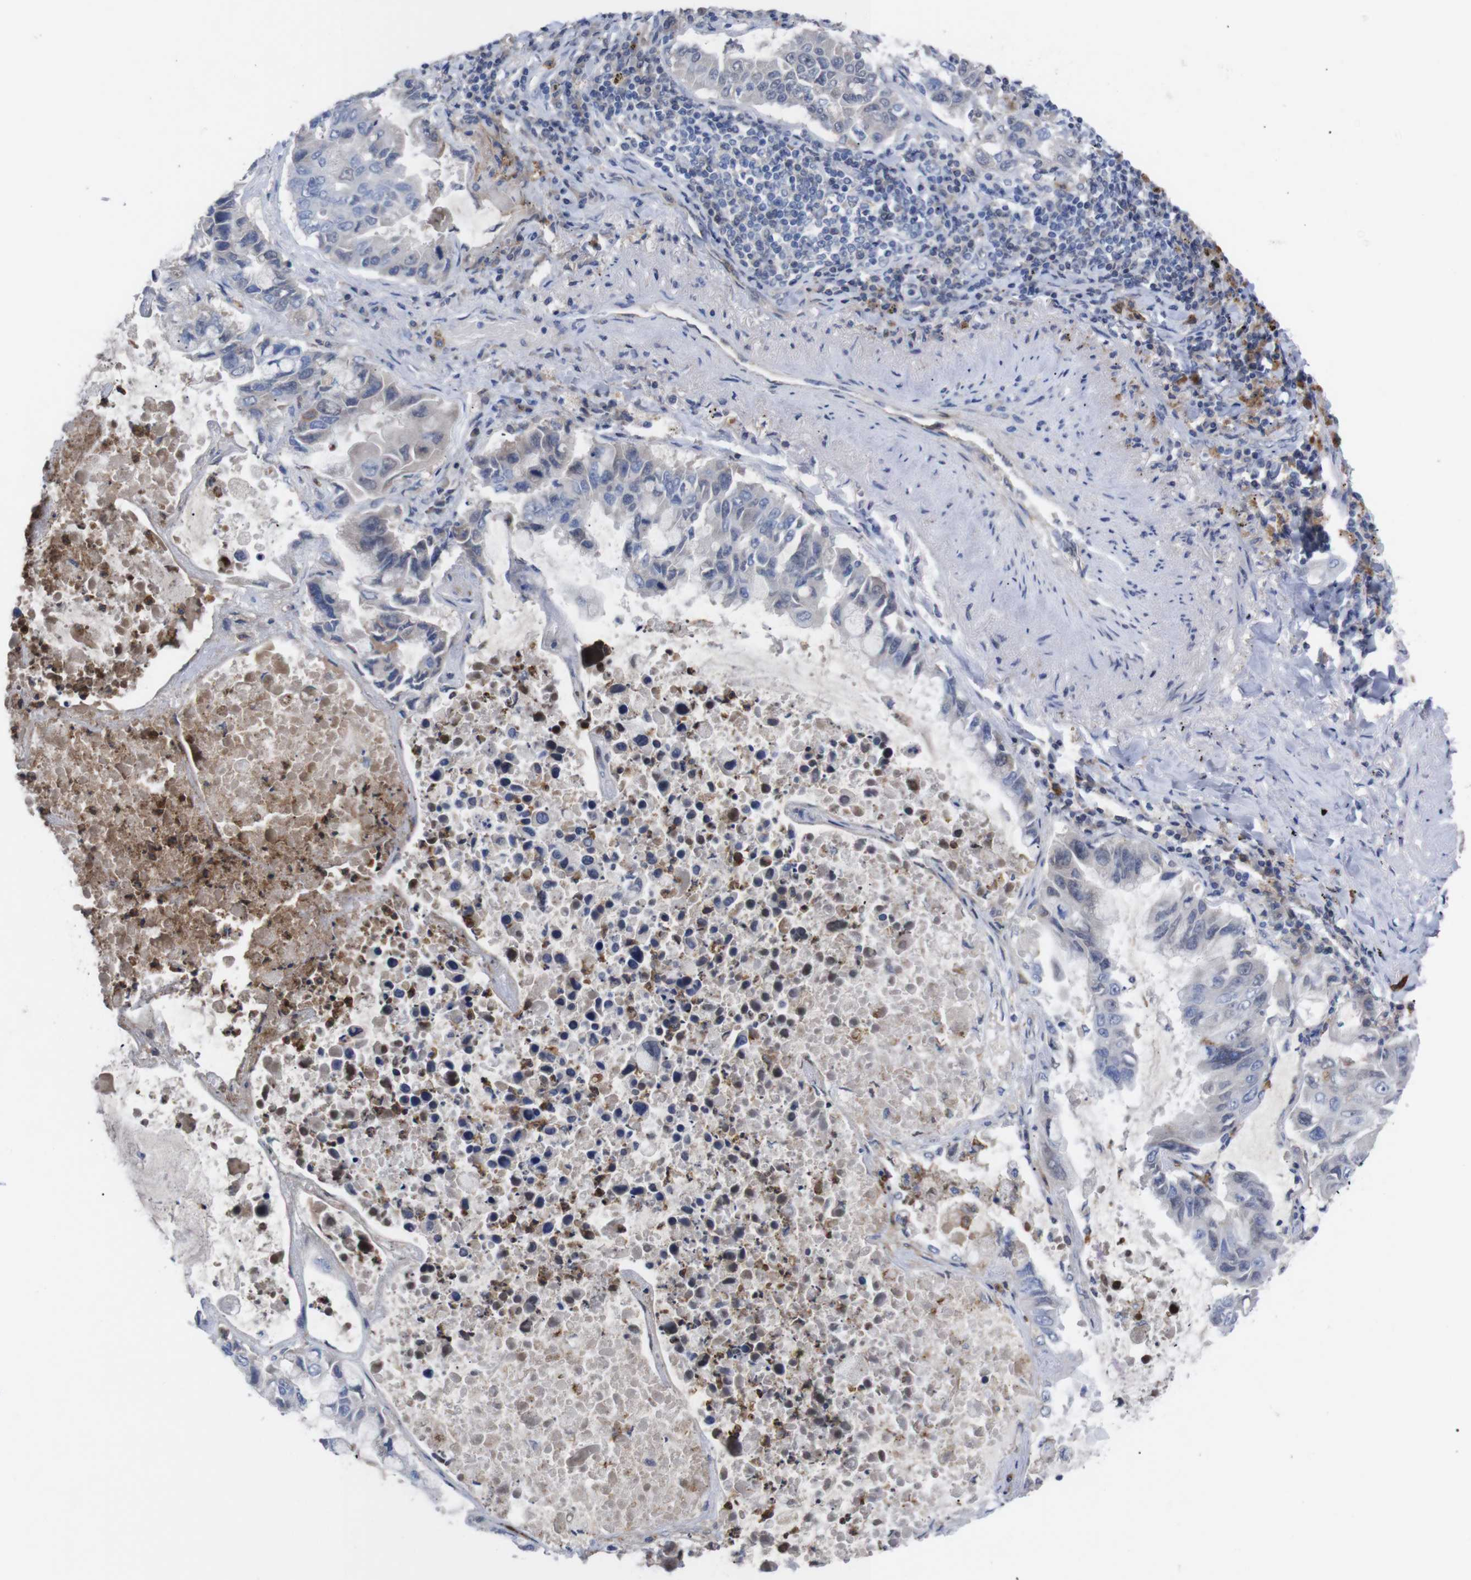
{"staining": {"intensity": "negative", "quantity": "none", "location": "none"}, "tissue": "lung cancer", "cell_type": "Tumor cells", "image_type": "cancer", "snomed": [{"axis": "morphology", "description": "Adenocarcinoma, NOS"}, {"axis": "topography", "description": "Lung"}], "caption": "DAB immunohistochemical staining of adenocarcinoma (lung) displays no significant expression in tumor cells. The staining was performed using DAB to visualize the protein expression in brown, while the nuclei were stained in blue with hematoxylin (Magnification: 20x).", "gene": "C5AR1", "patient": {"sex": "male", "age": 64}}